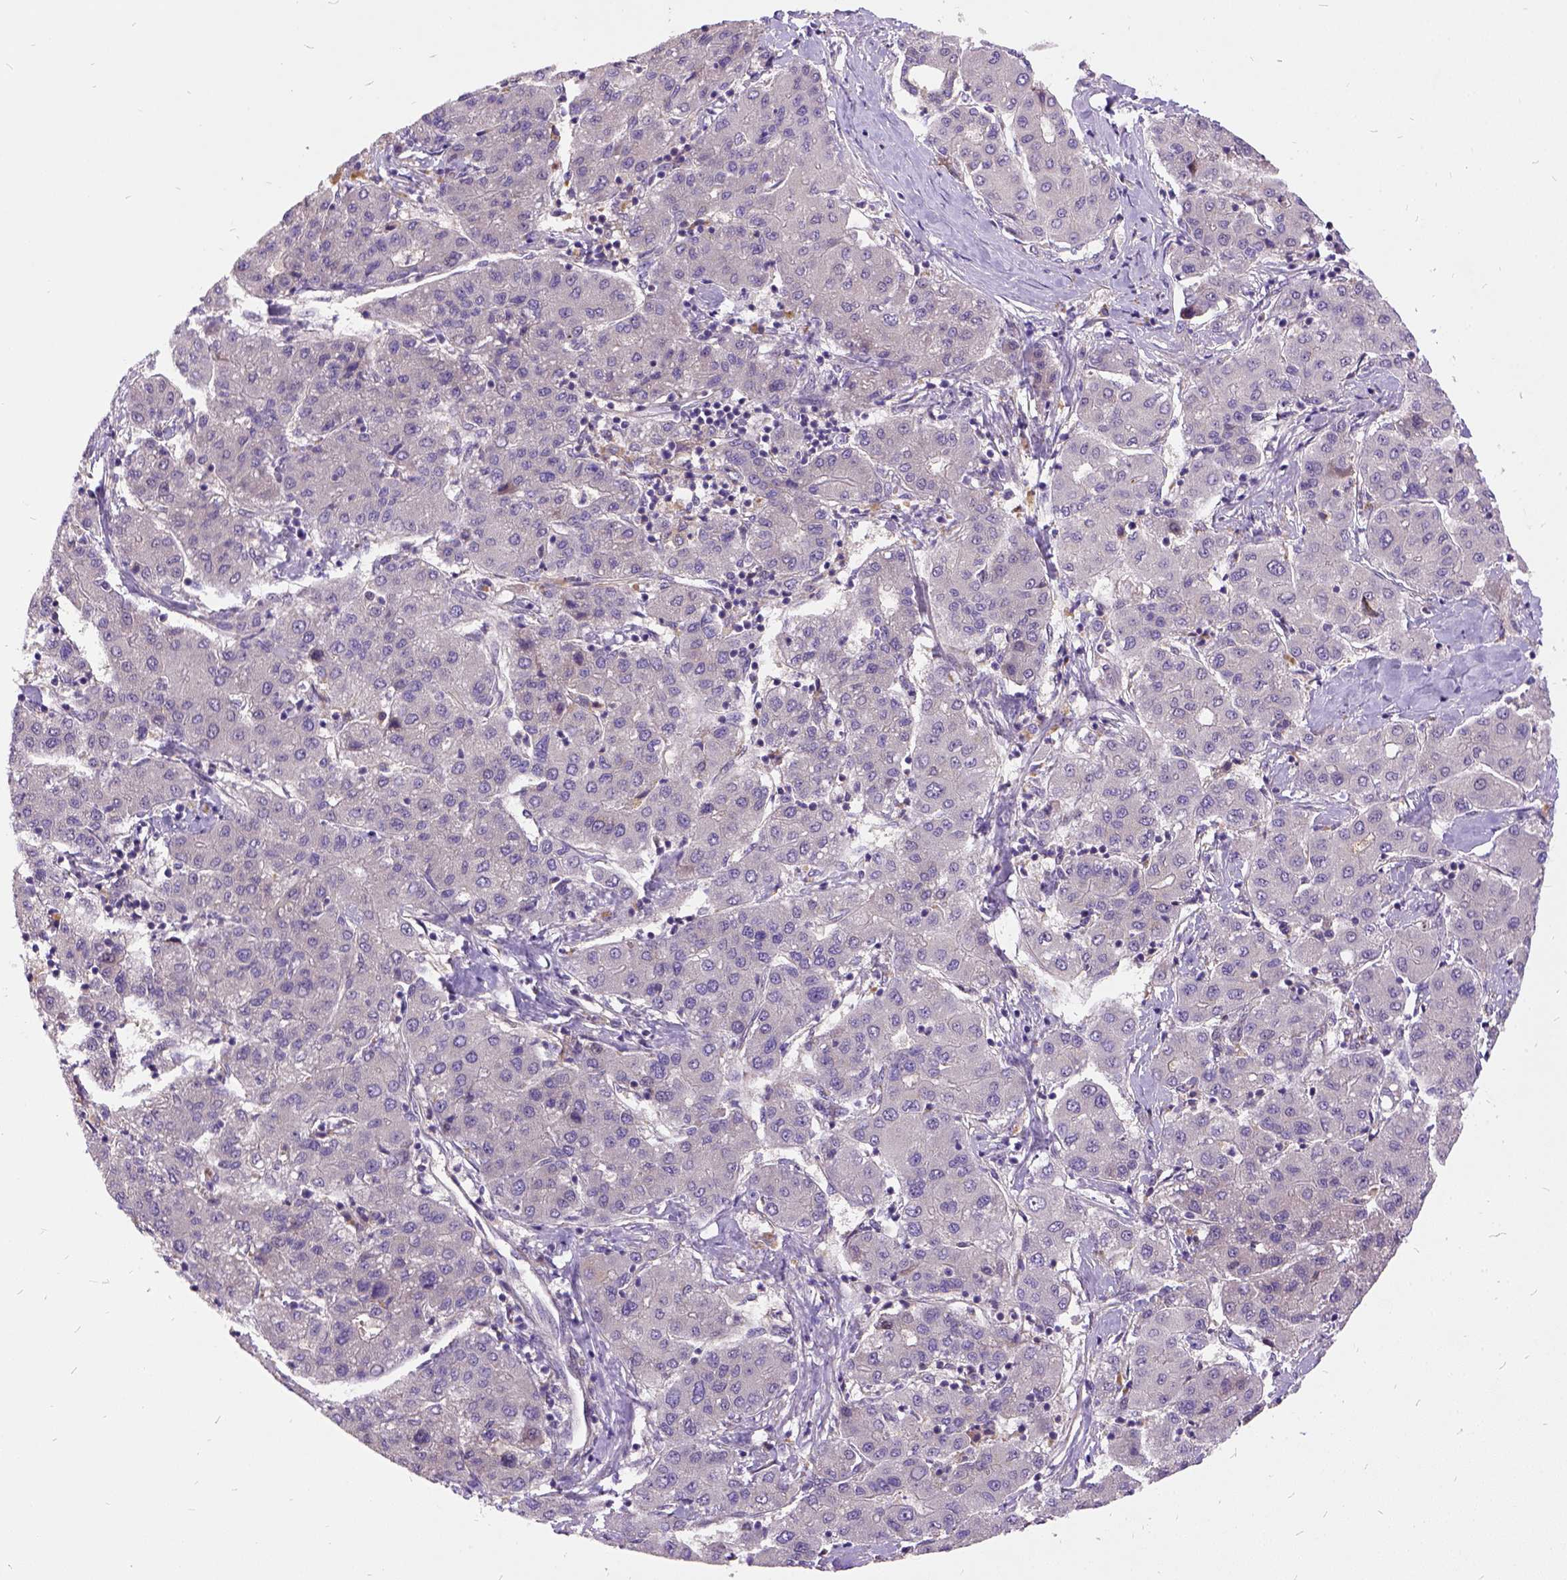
{"staining": {"intensity": "negative", "quantity": "none", "location": "none"}, "tissue": "liver cancer", "cell_type": "Tumor cells", "image_type": "cancer", "snomed": [{"axis": "morphology", "description": "Carcinoma, Hepatocellular, NOS"}, {"axis": "topography", "description": "Liver"}], "caption": "This is a image of immunohistochemistry (IHC) staining of hepatocellular carcinoma (liver), which shows no positivity in tumor cells. (DAB (3,3'-diaminobenzidine) IHC visualized using brightfield microscopy, high magnification).", "gene": "ILRUN", "patient": {"sex": "male", "age": 65}}